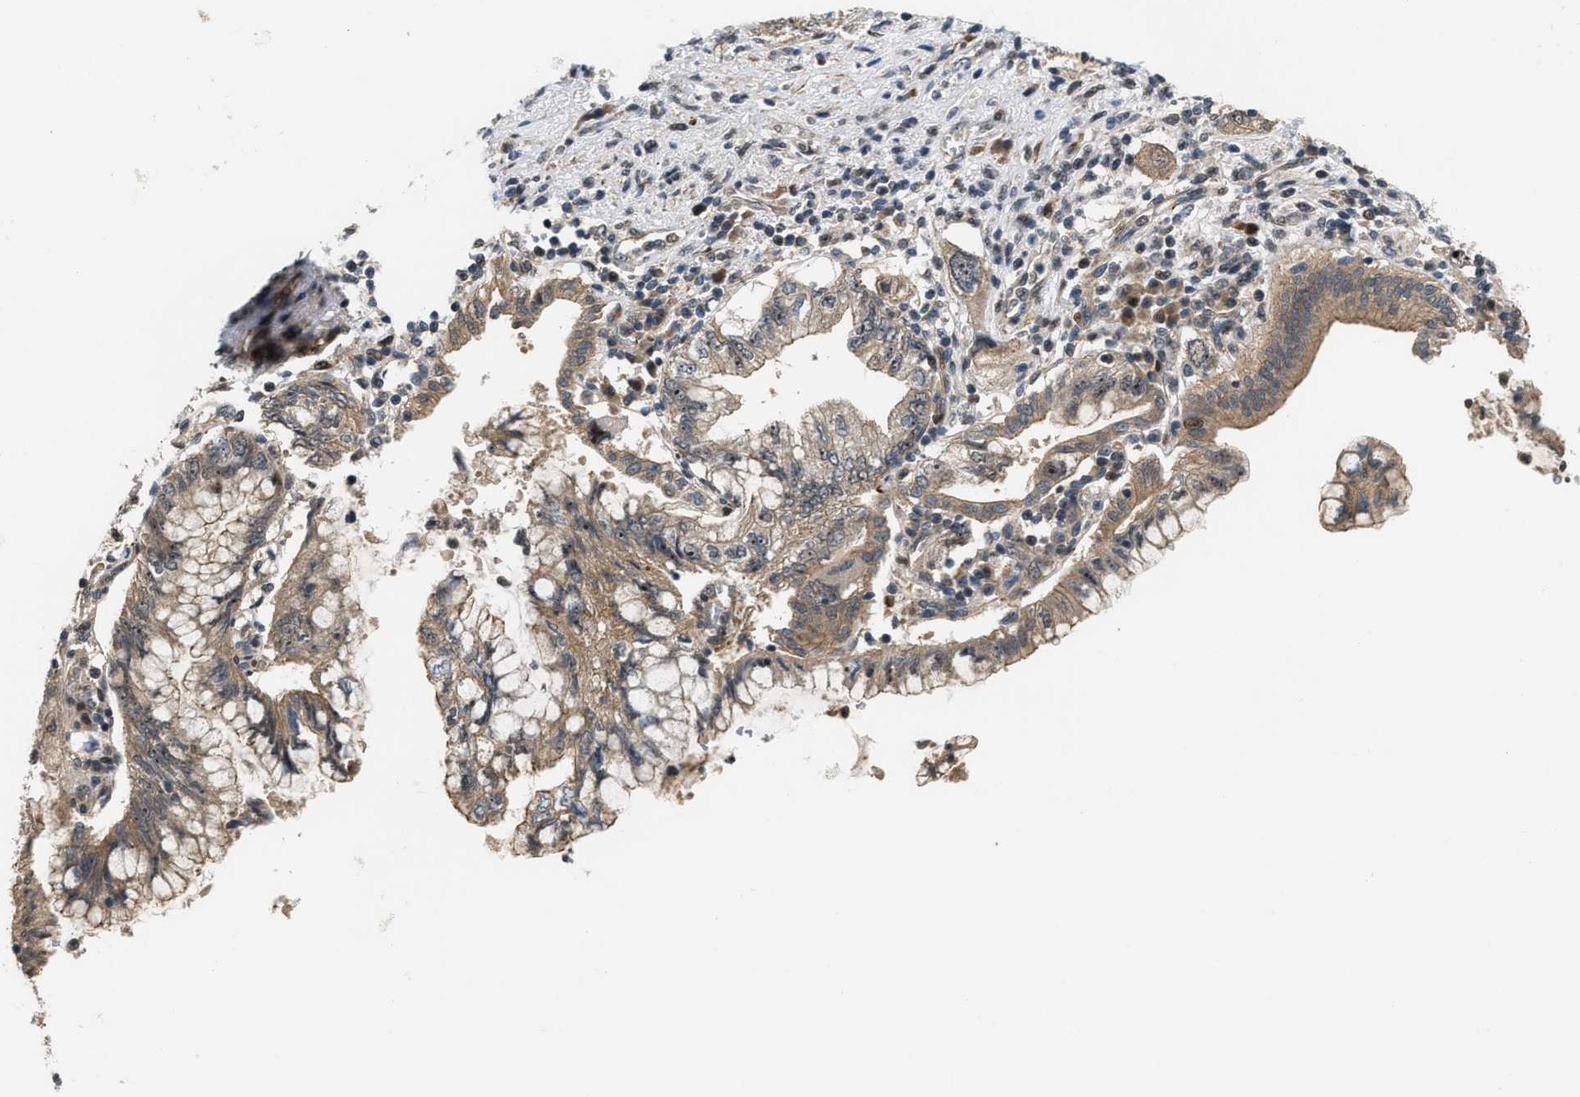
{"staining": {"intensity": "moderate", "quantity": ">75%", "location": "cytoplasmic/membranous"}, "tissue": "pancreatic cancer", "cell_type": "Tumor cells", "image_type": "cancer", "snomed": [{"axis": "morphology", "description": "Adenocarcinoma, NOS"}, {"axis": "topography", "description": "Pancreas"}], "caption": "Immunohistochemical staining of pancreatic cancer (adenocarcinoma) reveals medium levels of moderate cytoplasmic/membranous protein staining in approximately >75% of tumor cells. The protein is shown in brown color, while the nuclei are stained blue.", "gene": "ALDH3A2", "patient": {"sex": "female", "age": 73}}